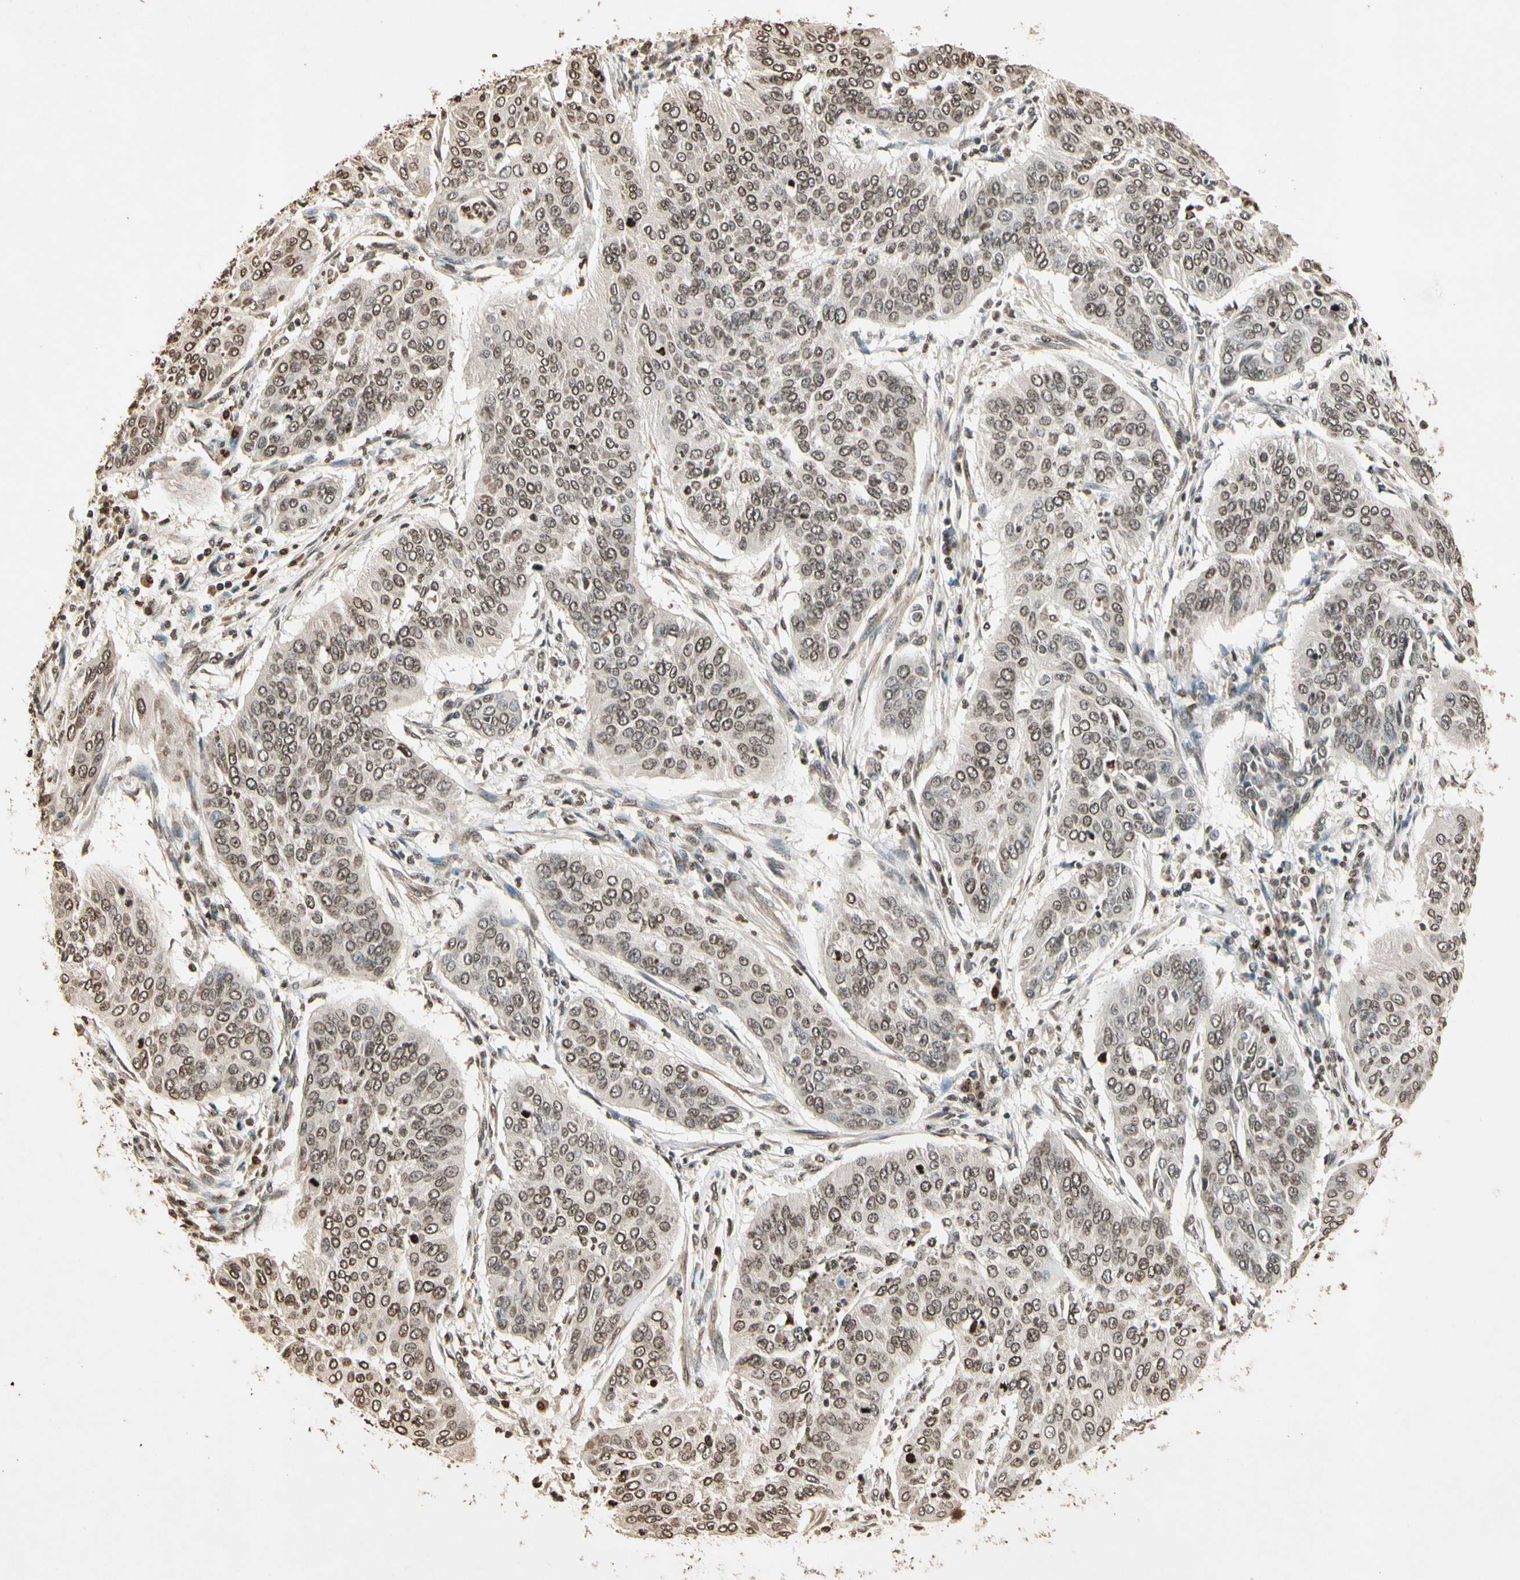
{"staining": {"intensity": "weak", "quantity": "25%-75%", "location": "nuclear"}, "tissue": "cervical cancer", "cell_type": "Tumor cells", "image_type": "cancer", "snomed": [{"axis": "morphology", "description": "Normal tissue, NOS"}, {"axis": "morphology", "description": "Squamous cell carcinoma, NOS"}, {"axis": "topography", "description": "Cervix"}], "caption": "Immunohistochemistry (IHC) of human cervical cancer (squamous cell carcinoma) reveals low levels of weak nuclear expression in about 25%-75% of tumor cells.", "gene": "TOP1", "patient": {"sex": "female", "age": 39}}